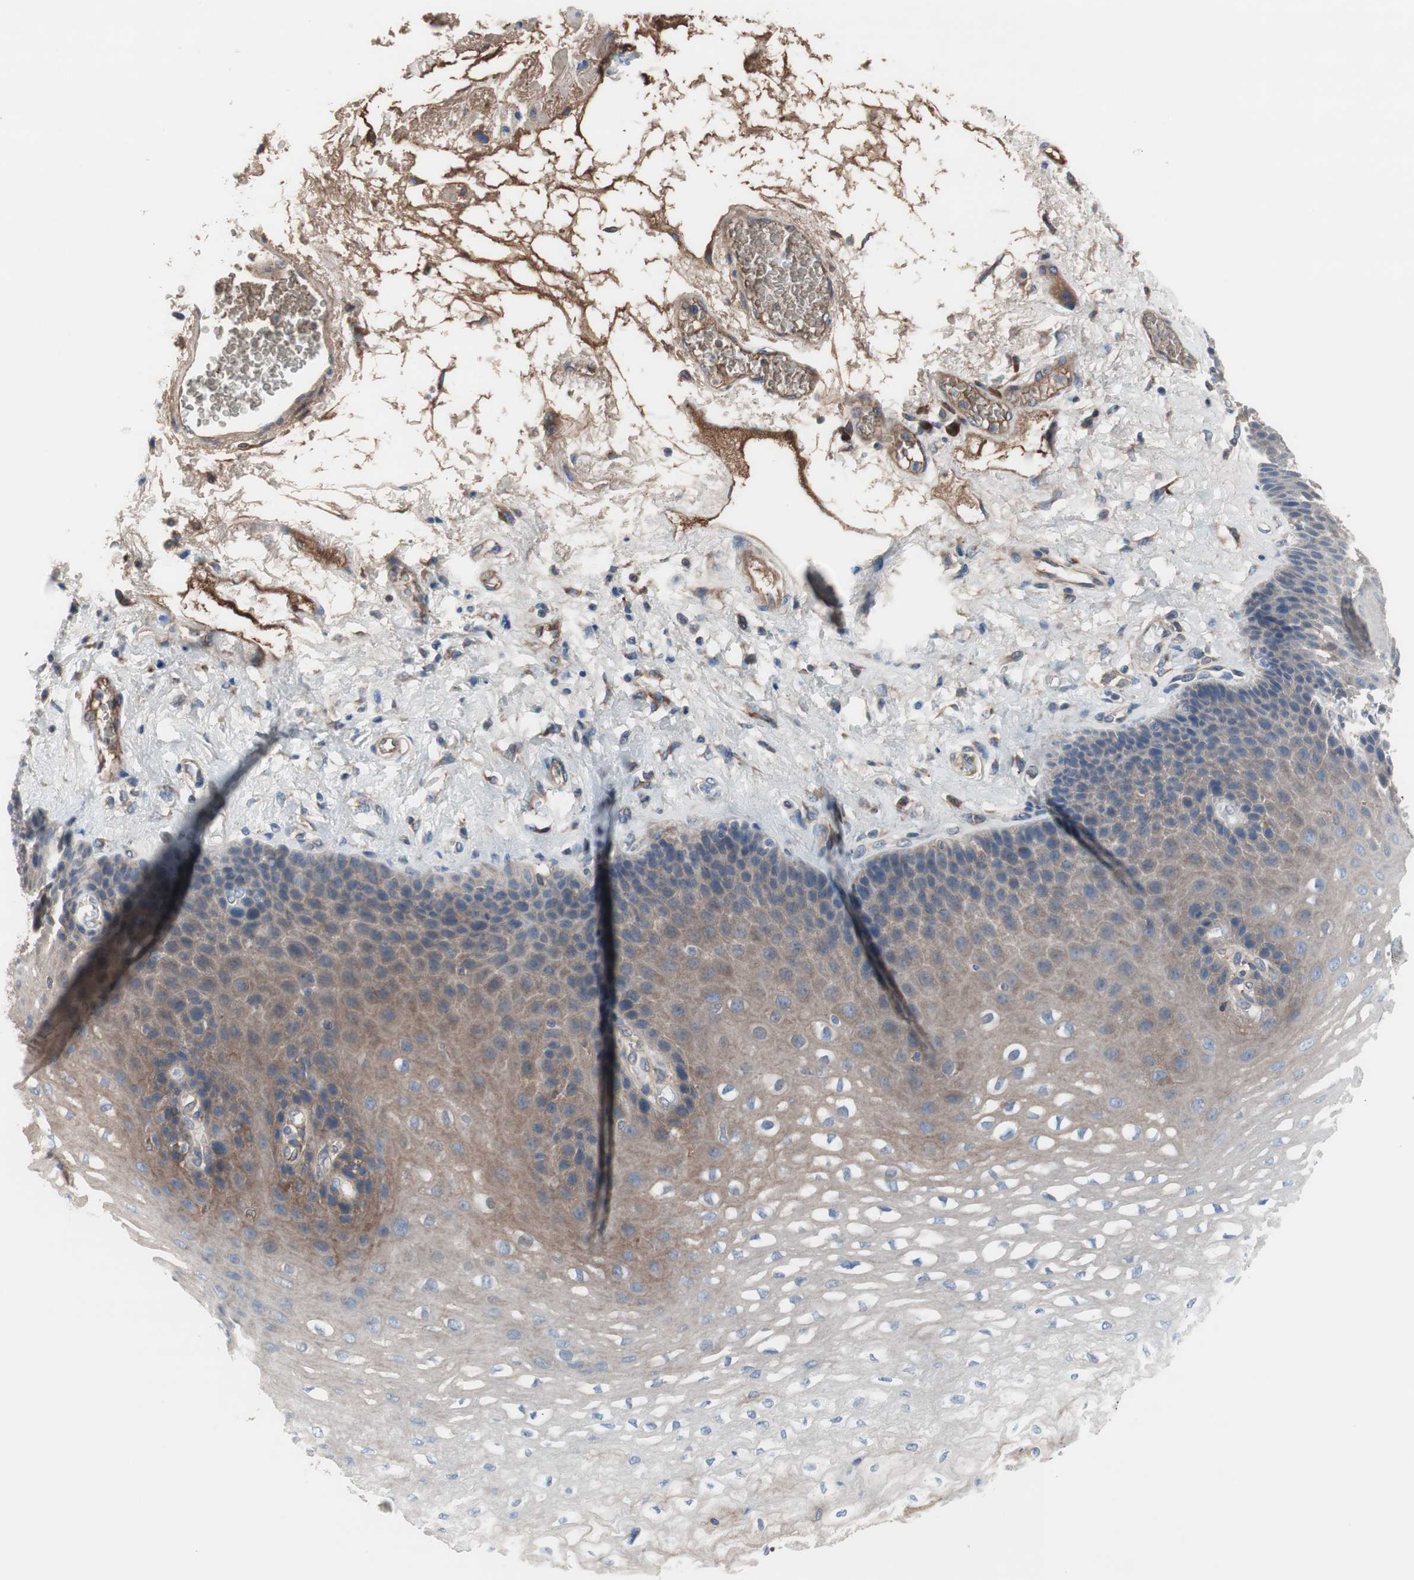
{"staining": {"intensity": "weak", "quantity": ">75%", "location": "cytoplasmic/membranous"}, "tissue": "esophagus", "cell_type": "Squamous epithelial cells", "image_type": "normal", "snomed": [{"axis": "morphology", "description": "Normal tissue, NOS"}, {"axis": "topography", "description": "Esophagus"}], "caption": "IHC staining of normal esophagus, which shows low levels of weak cytoplasmic/membranous positivity in approximately >75% of squamous epithelial cells indicating weak cytoplasmic/membranous protein staining. The staining was performed using DAB (3,3'-diaminobenzidine) (brown) for protein detection and nuclei were counterstained in hematoxylin (blue).", "gene": "KANSL1", "patient": {"sex": "female", "age": 72}}